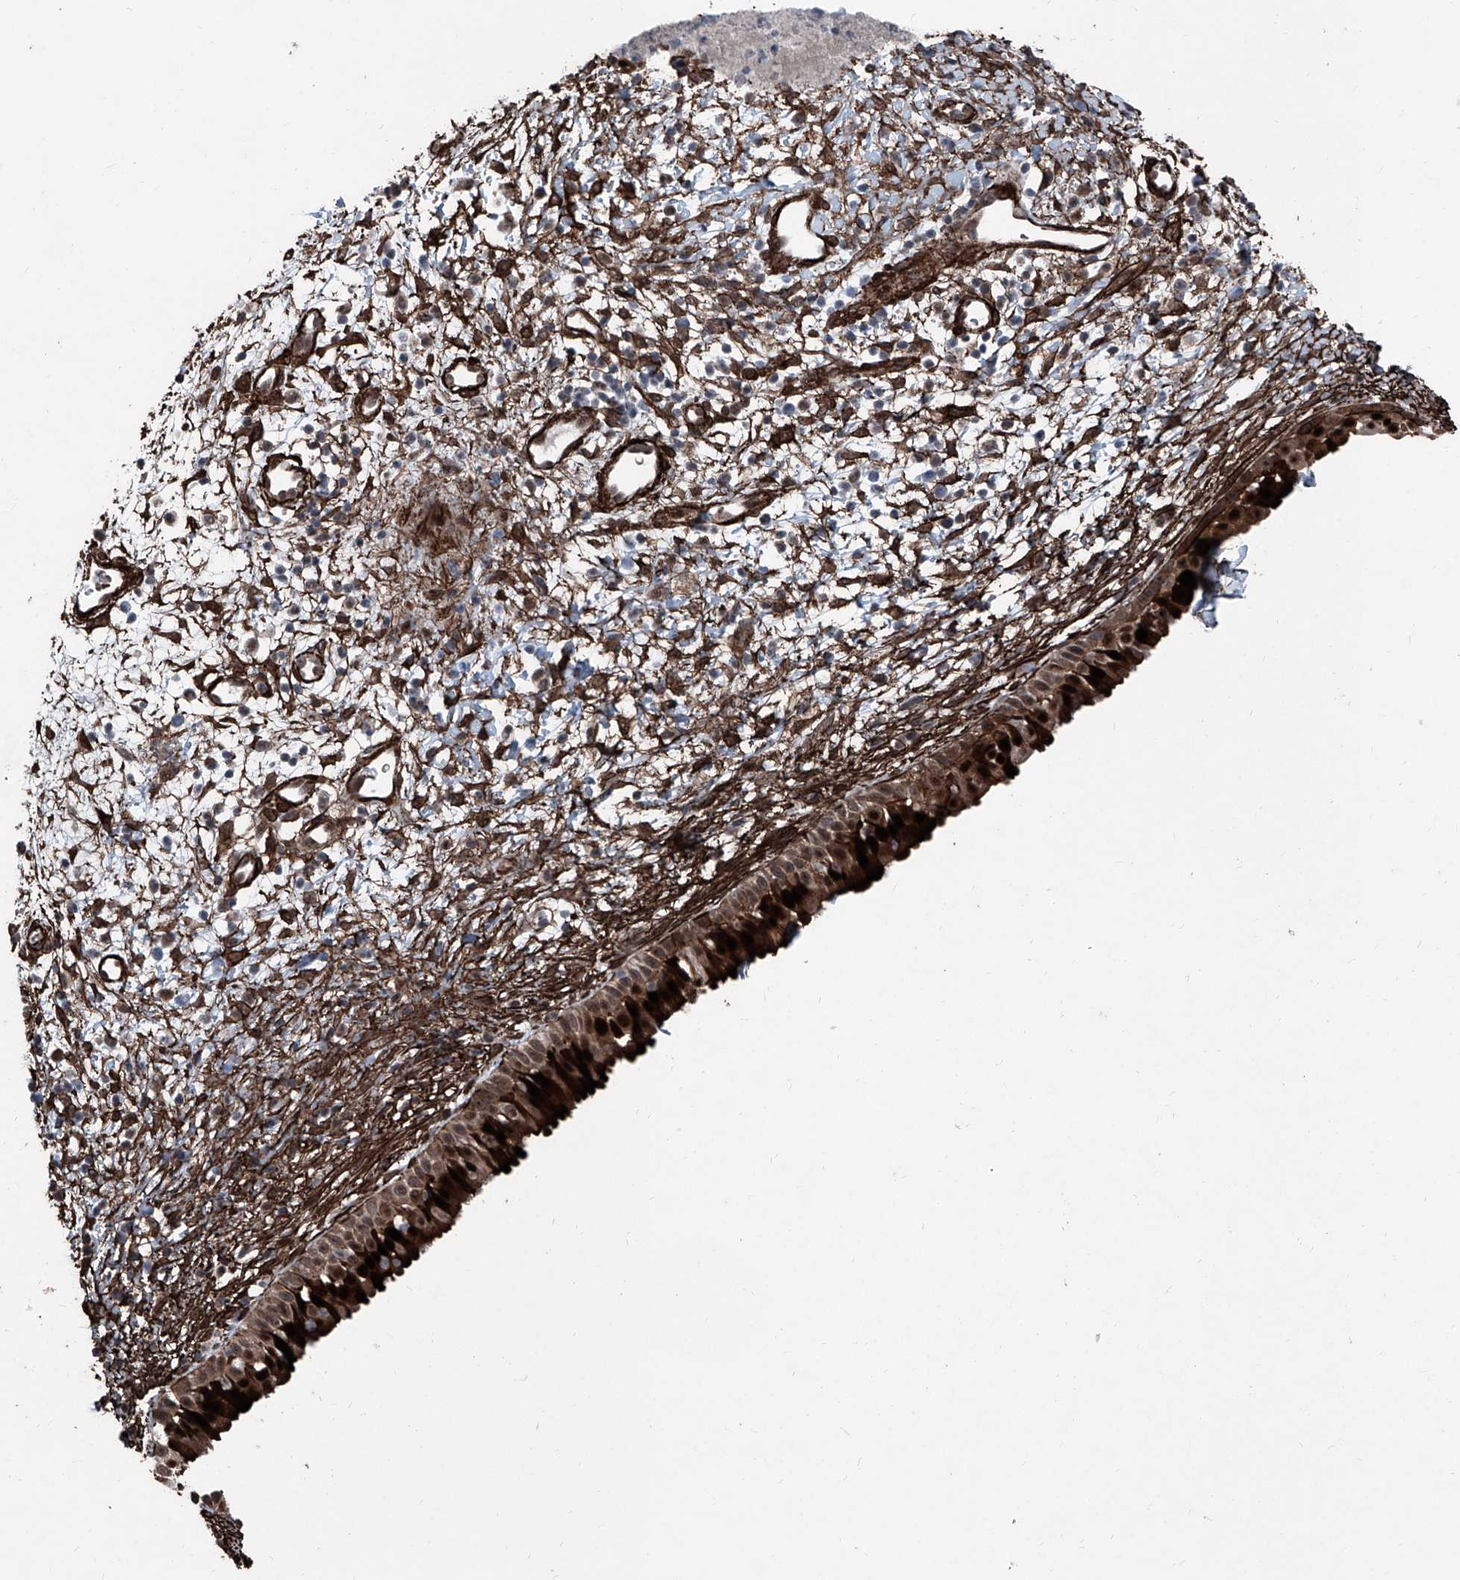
{"staining": {"intensity": "strong", "quantity": ">75%", "location": "cytoplasmic/membranous,nuclear"}, "tissue": "nasopharynx", "cell_type": "Respiratory epithelial cells", "image_type": "normal", "snomed": [{"axis": "morphology", "description": "Normal tissue, NOS"}, {"axis": "topography", "description": "Nasopharynx"}], "caption": "A micrograph showing strong cytoplasmic/membranous,nuclear positivity in about >75% of respiratory epithelial cells in unremarkable nasopharynx, as visualized by brown immunohistochemical staining.", "gene": "COA7", "patient": {"sex": "male", "age": 22}}